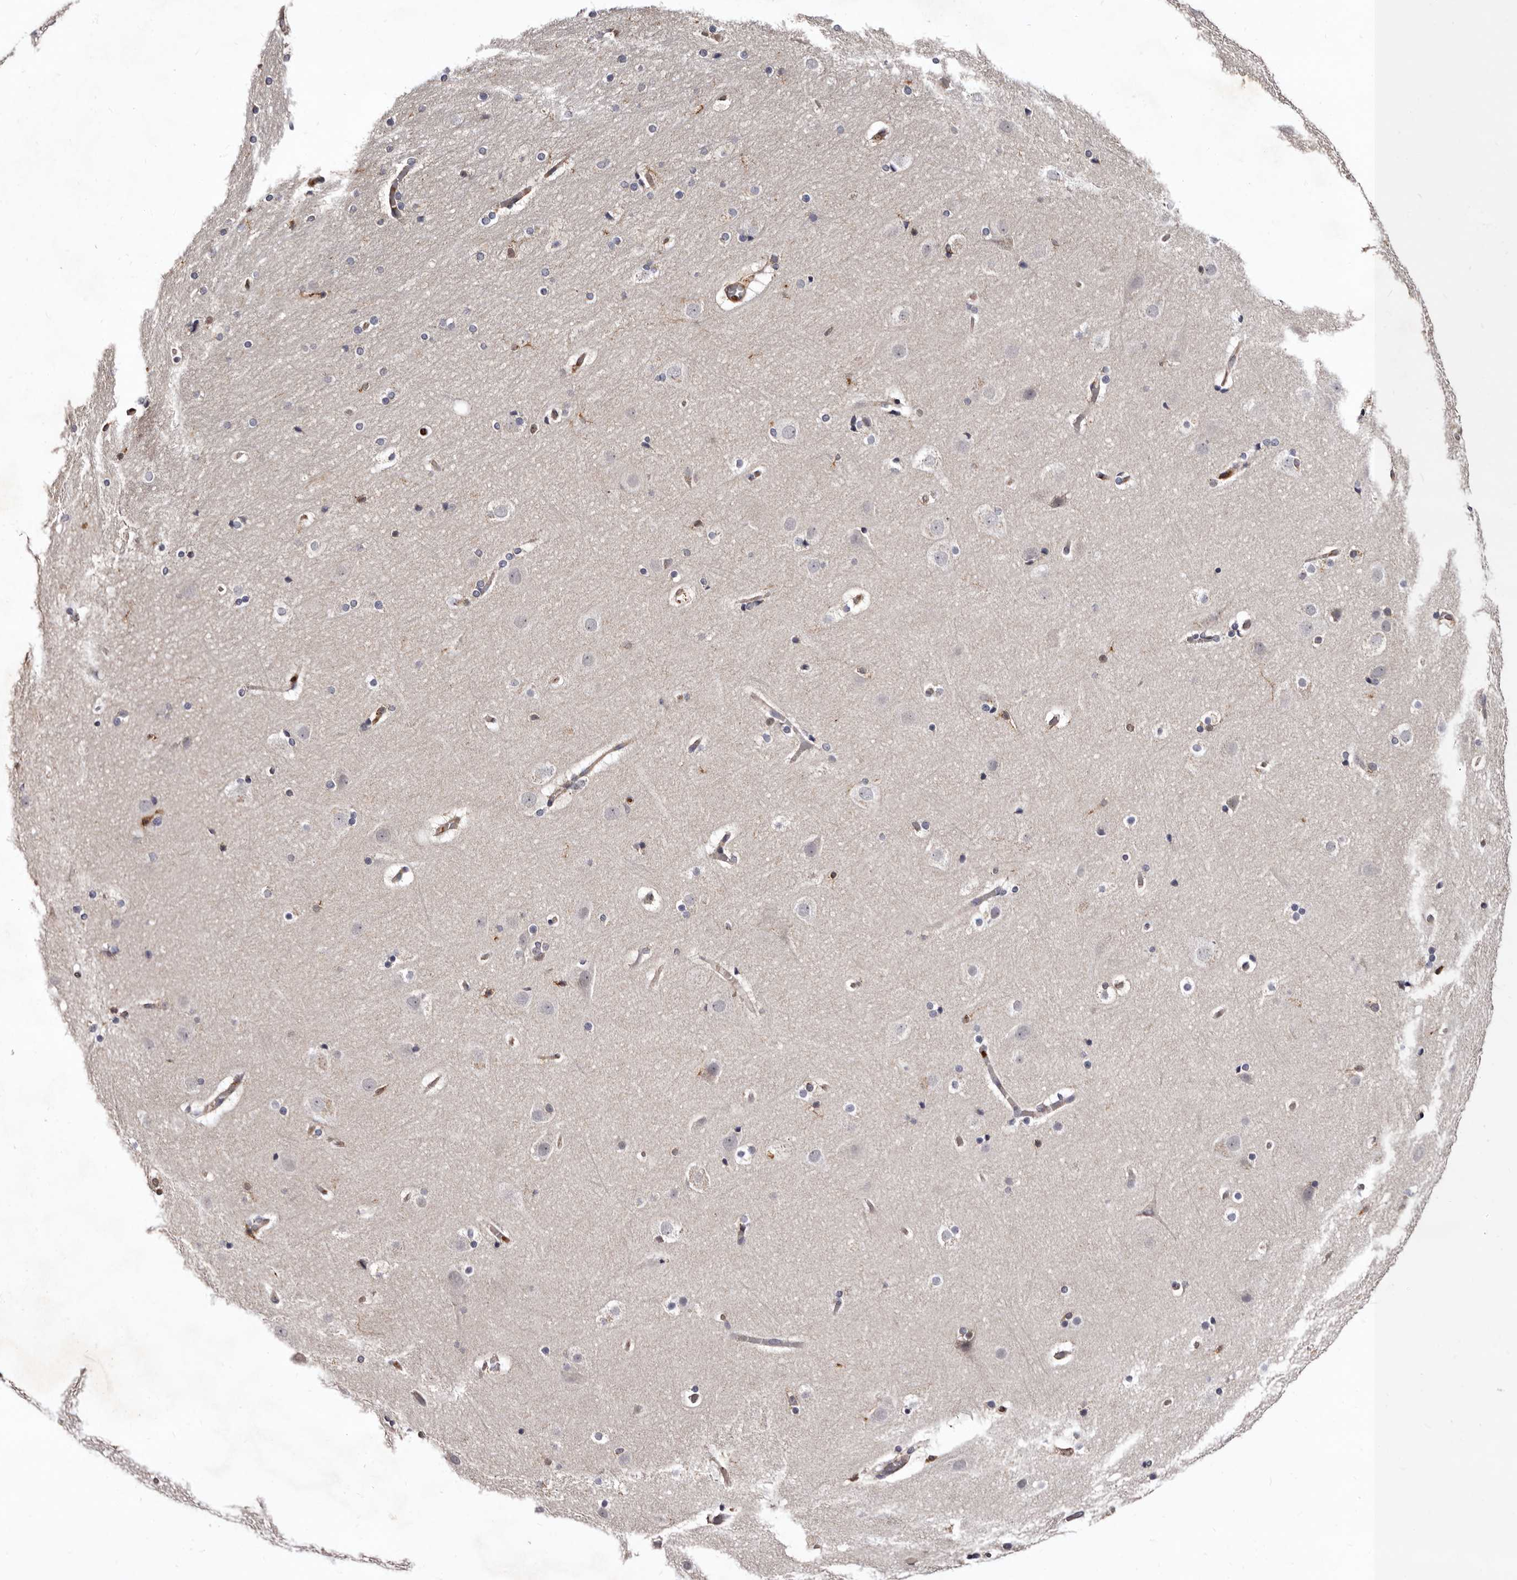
{"staining": {"intensity": "moderate", "quantity": ">75%", "location": "cytoplasmic/membranous"}, "tissue": "cerebral cortex", "cell_type": "Endothelial cells", "image_type": "normal", "snomed": [{"axis": "morphology", "description": "Normal tissue, NOS"}, {"axis": "topography", "description": "Cerebral cortex"}], "caption": "A micrograph of human cerebral cortex stained for a protein reveals moderate cytoplasmic/membranous brown staining in endothelial cells.", "gene": "BAX", "patient": {"sex": "male", "age": 57}}